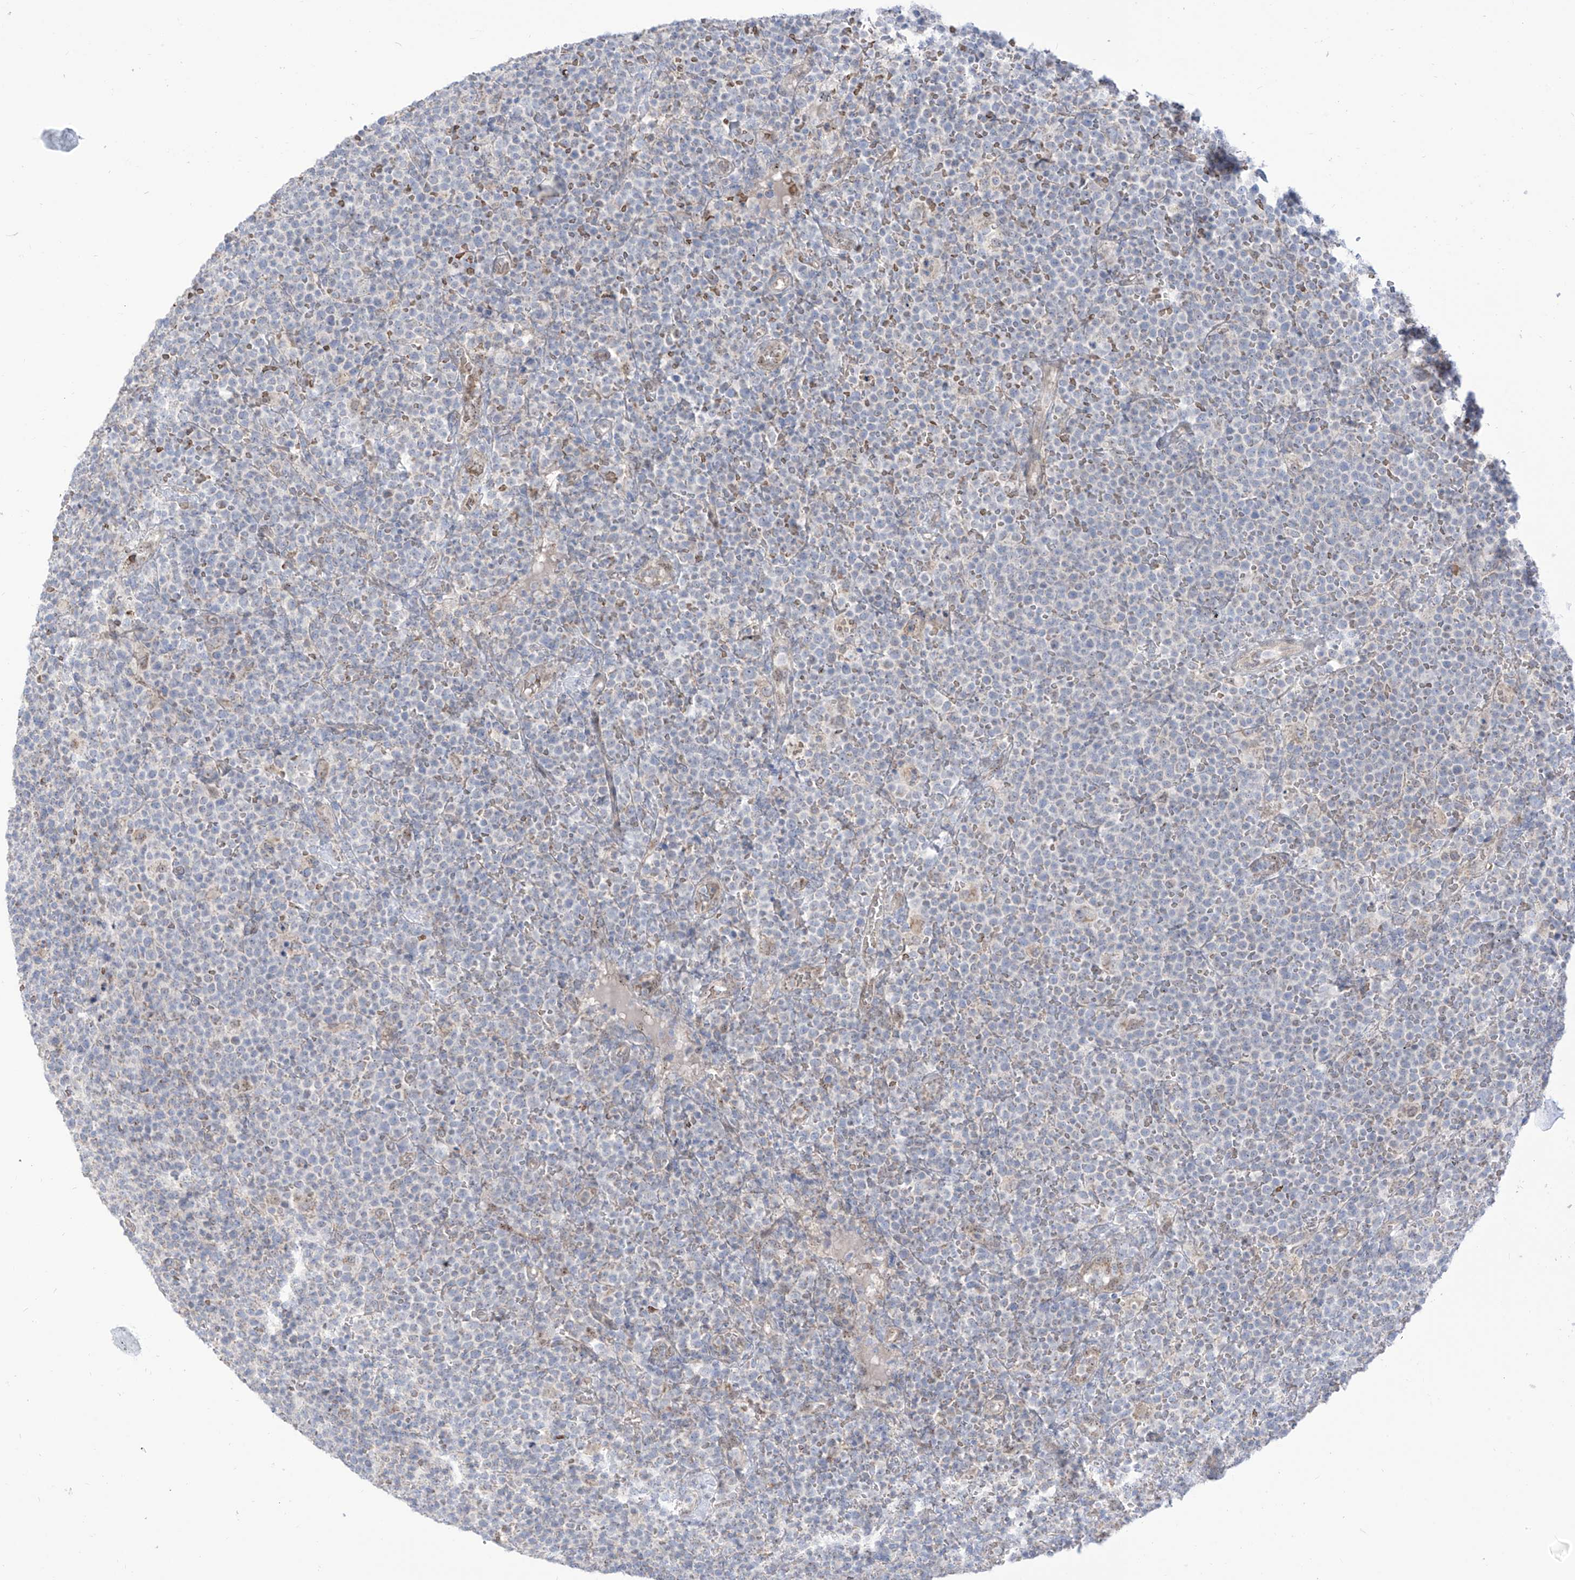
{"staining": {"intensity": "negative", "quantity": "none", "location": "none"}, "tissue": "lymphoma", "cell_type": "Tumor cells", "image_type": "cancer", "snomed": [{"axis": "morphology", "description": "Malignant lymphoma, non-Hodgkin's type, High grade"}, {"axis": "topography", "description": "Lymph node"}], "caption": "This is an immunohistochemistry (IHC) histopathology image of lymphoma. There is no positivity in tumor cells.", "gene": "ARHGEF40", "patient": {"sex": "male", "age": 61}}